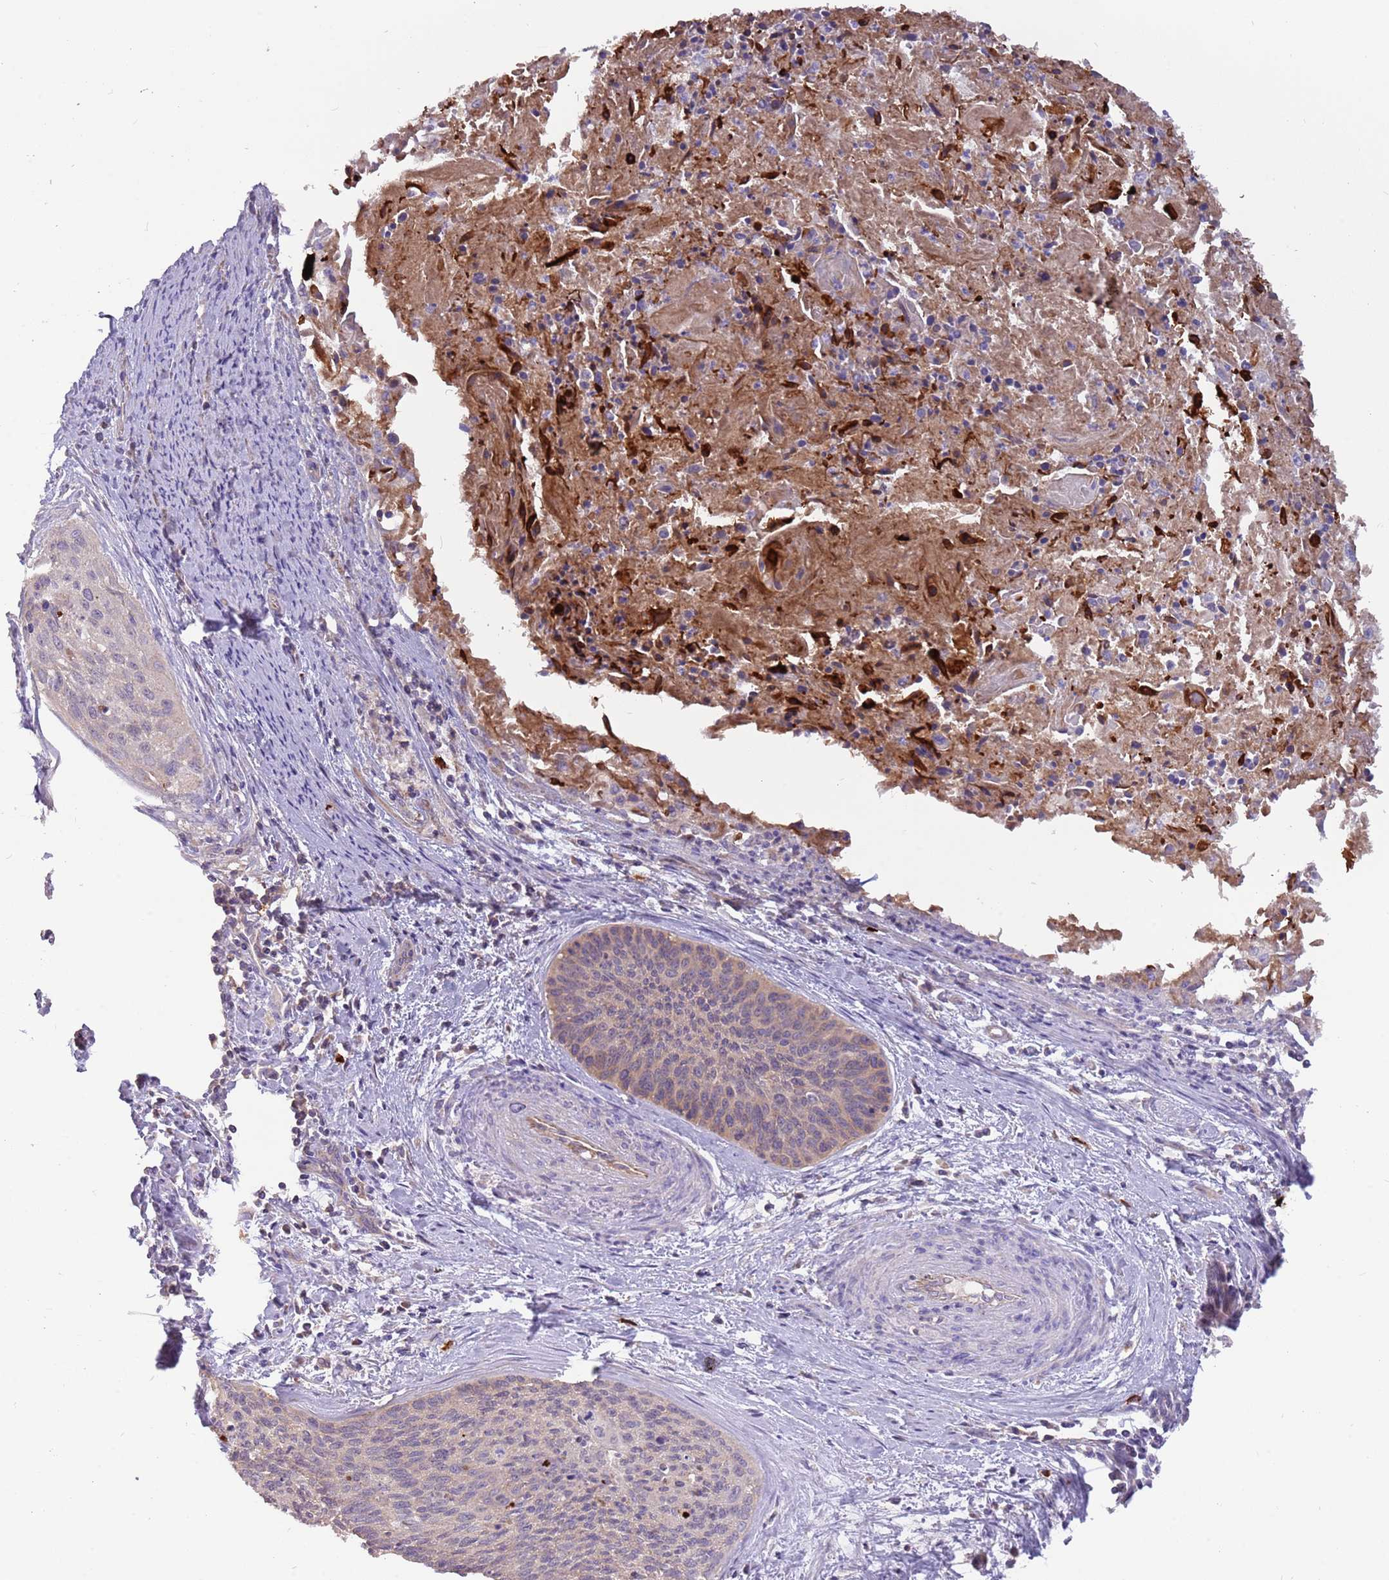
{"staining": {"intensity": "weak", "quantity": "<25%", "location": "cytoplasmic/membranous"}, "tissue": "cervical cancer", "cell_type": "Tumor cells", "image_type": "cancer", "snomed": [{"axis": "morphology", "description": "Squamous cell carcinoma, NOS"}, {"axis": "topography", "description": "Cervix"}], "caption": "Cervical cancer stained for a protein using immunohistochemistry displays no expression tumor cells.", "gene": "TRMO", "patient": {"sex": "female", "age": 55}}